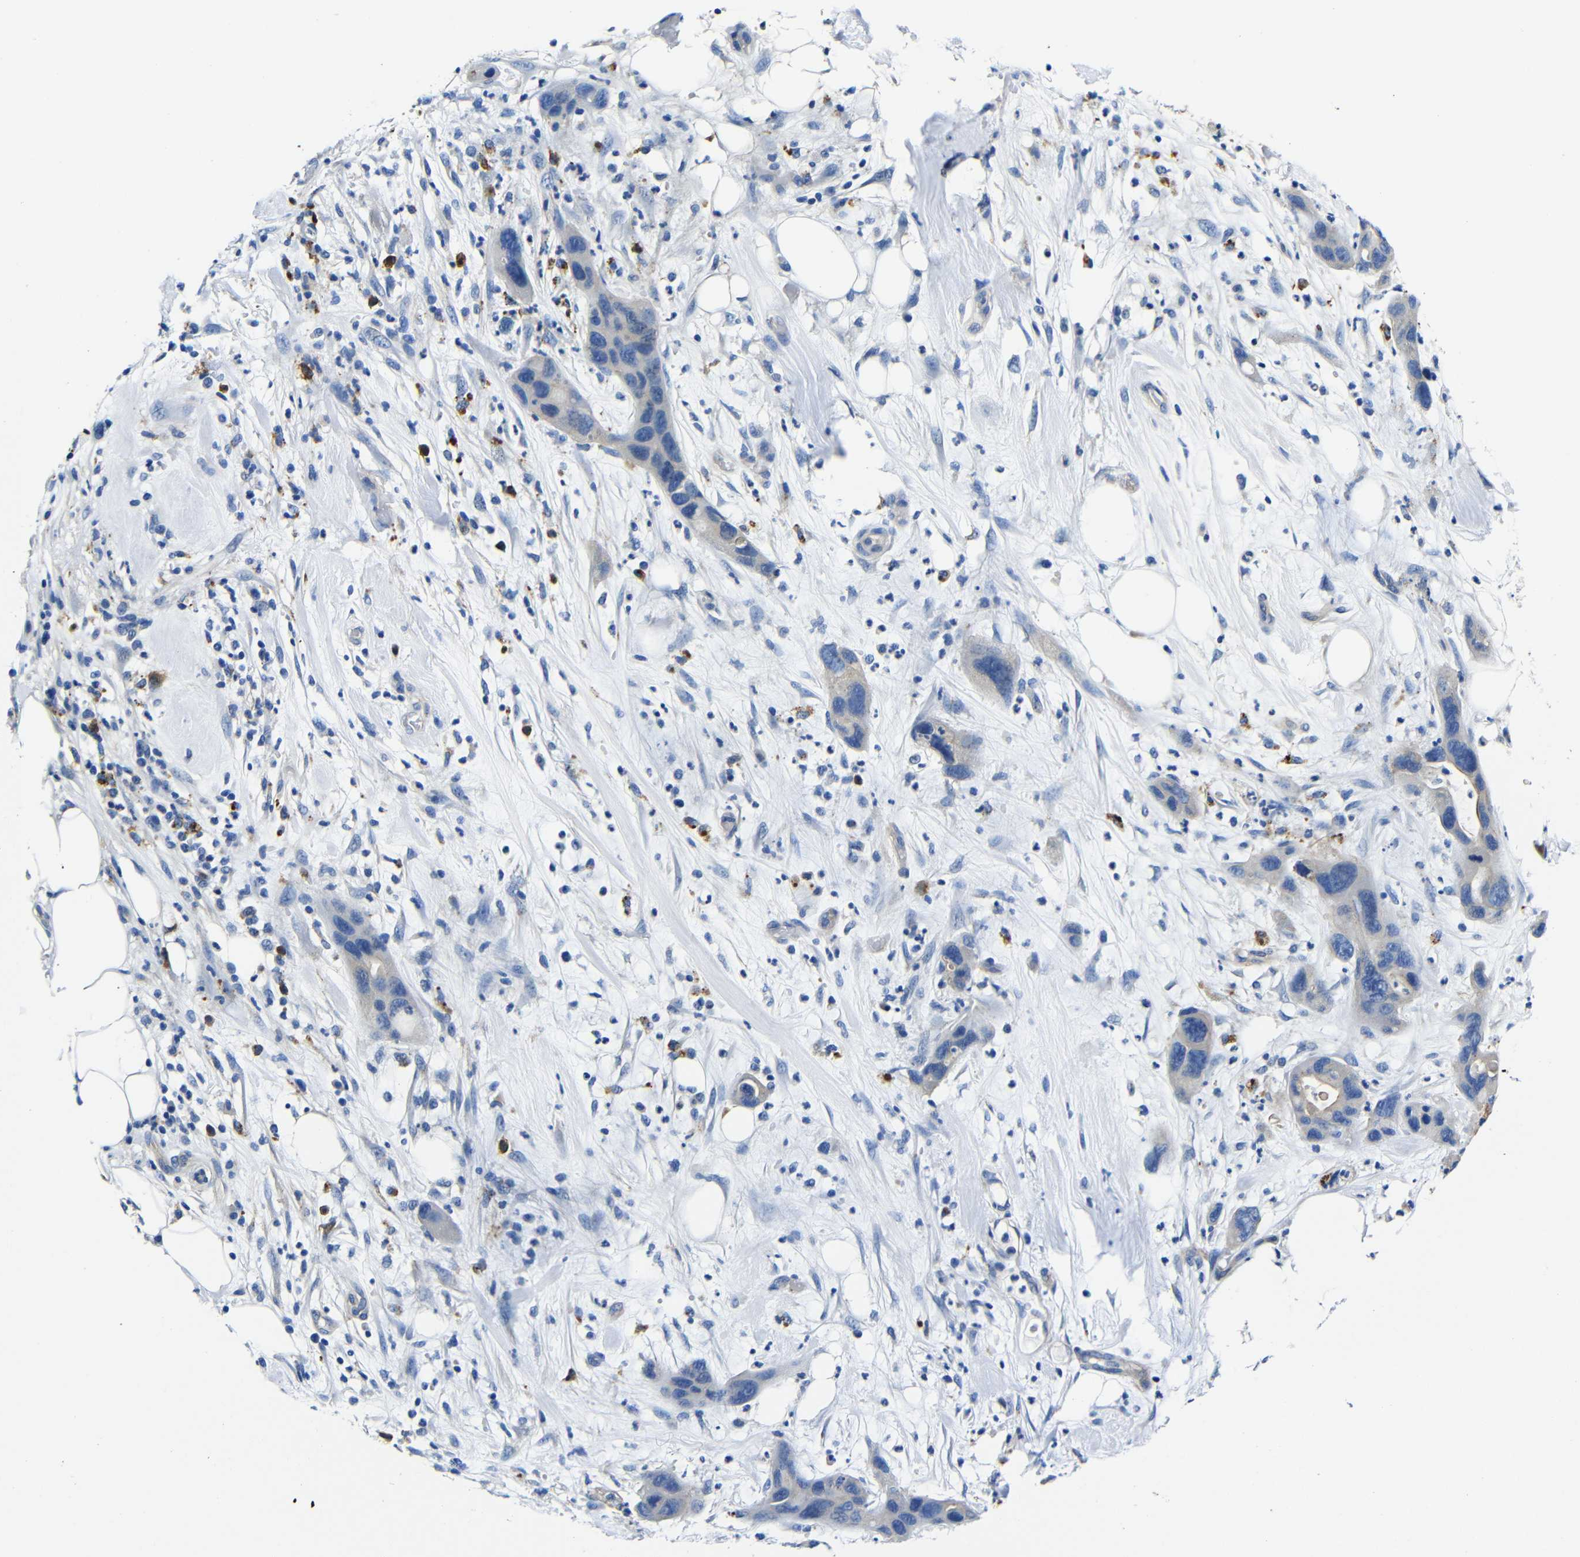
{"staining": {"intensity": "moderate", "quantity": "<25%", "location": "cytoplasmic/membranous"}, "tissue": "pancreatic cancer", "cell_type": "Tumor cells", "image_type": "cancer", "snomed": [{"axis": "morphology", "description": "Adenocarcinoma, NOS"}, {"axis": "topography", "description": "Pancreas"}], "caption": "An image showing moderate cytoplasmic/membranous expression in approximately <25% of tumor cells in adenocarcinoma (pancreatic), as visualized by brown immunohistochemical staining.", "gene": "GIMAP2", "patient": {"sex": "female", "age": 71}}